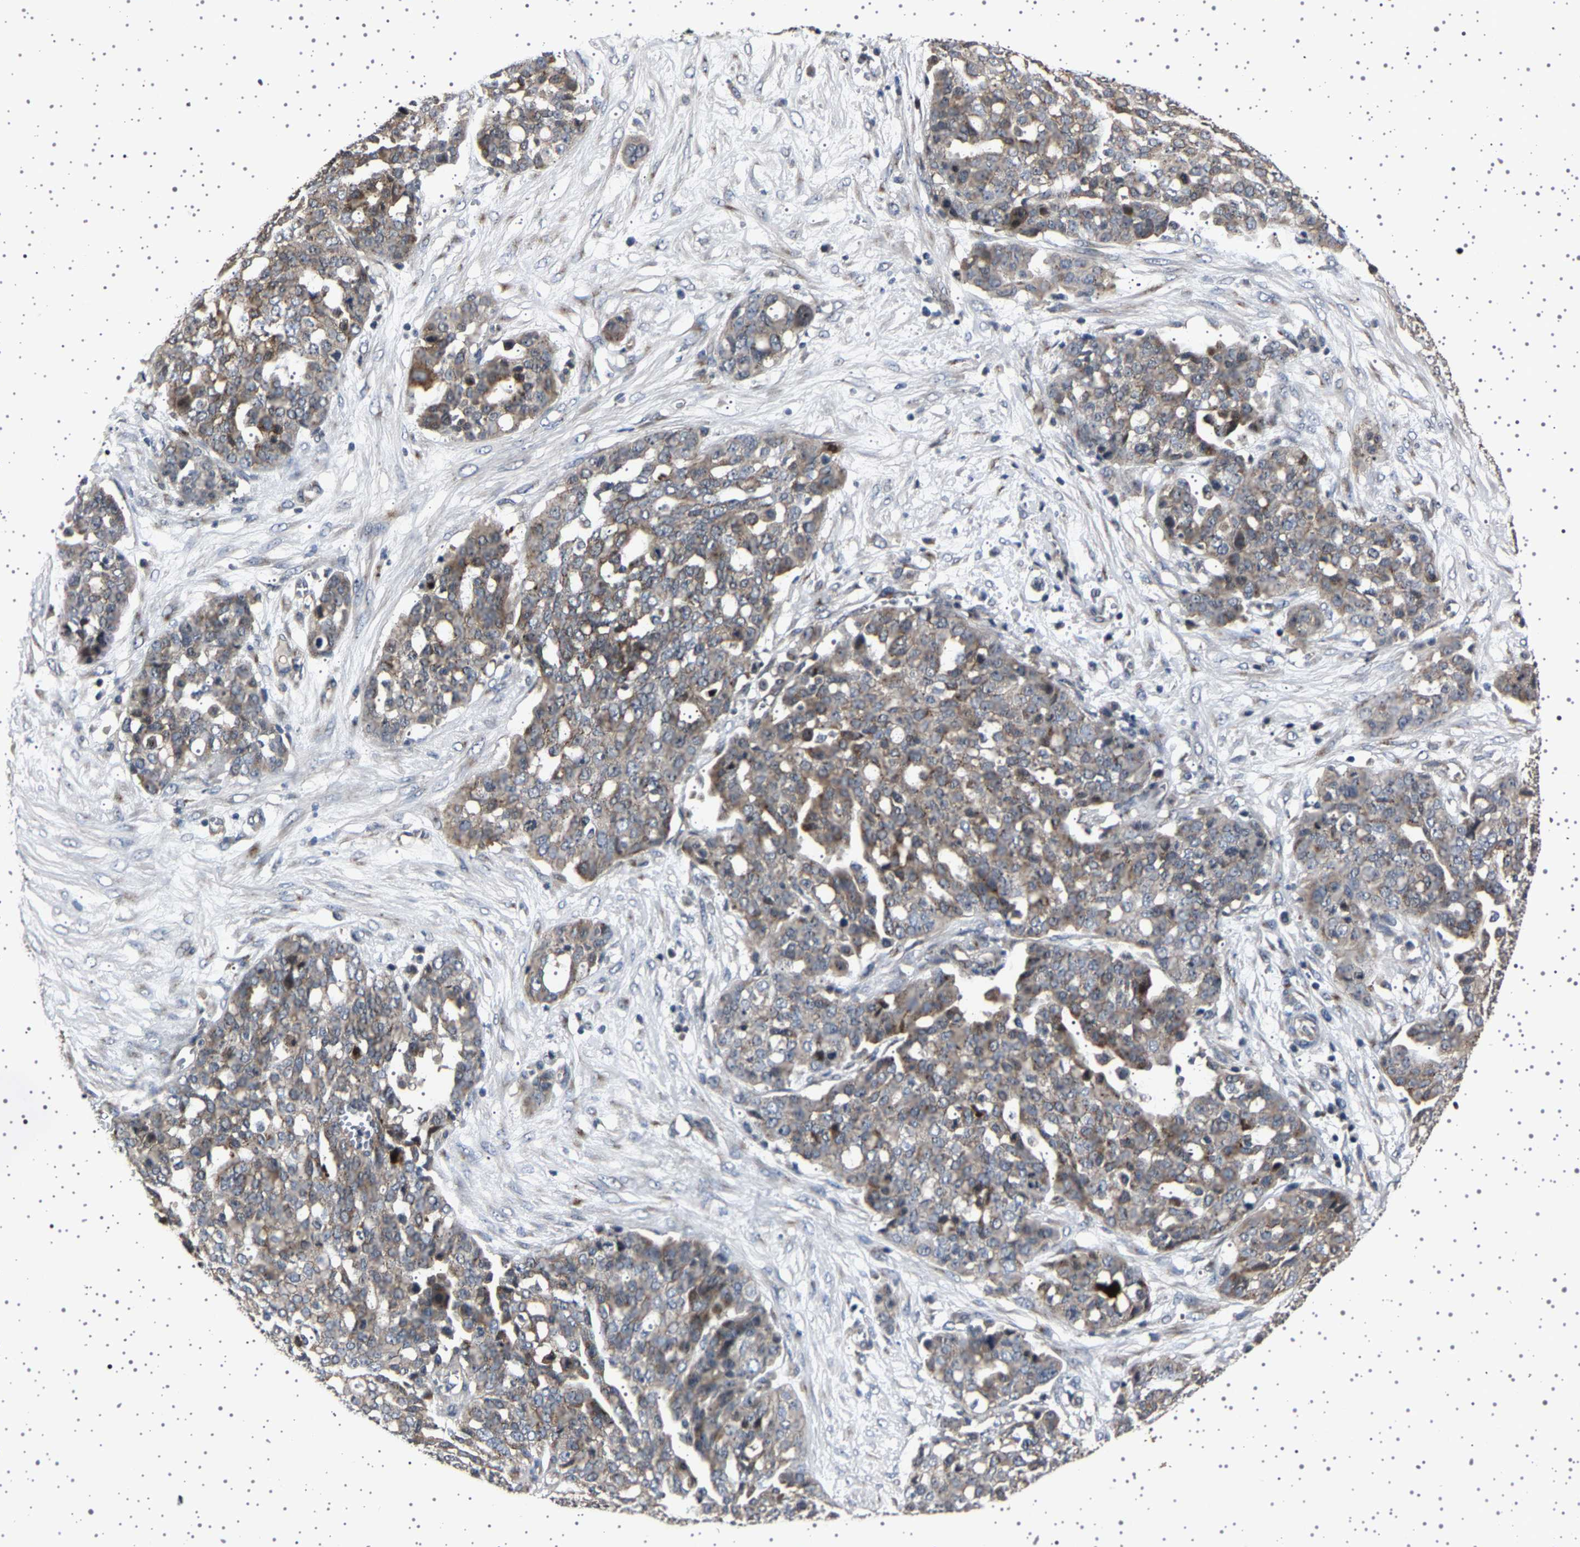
{"staining": {"intensity": "weak", "quantity": "25%-75%", "location": "cytoplasmic/membranous"}, "tissue": "ovarian cancer", "cell_type": "Tumor cells", "image_type": "cancer", "snomed": [{"axis": "morphology", "description": "Cystadenocarcinoma, serous, NOS"}, {"axis": "topography", "description": "Soft tissue"}, {"axis": "topography", "description": "Ovary"}], "caption": "IHC photomicrograph of neoplastic tissue: serous cystadenocarcinoma (ovarian) stained using immunohistochemistry exhibits low levels of weak protein expression localized specifically in the cytoplasmic/membranous of tumor cells, appearing as a cytoplasmic/membranous brown color.", "gene": "NCKAP1", "patient": {"sex": "female", "age": 57}}